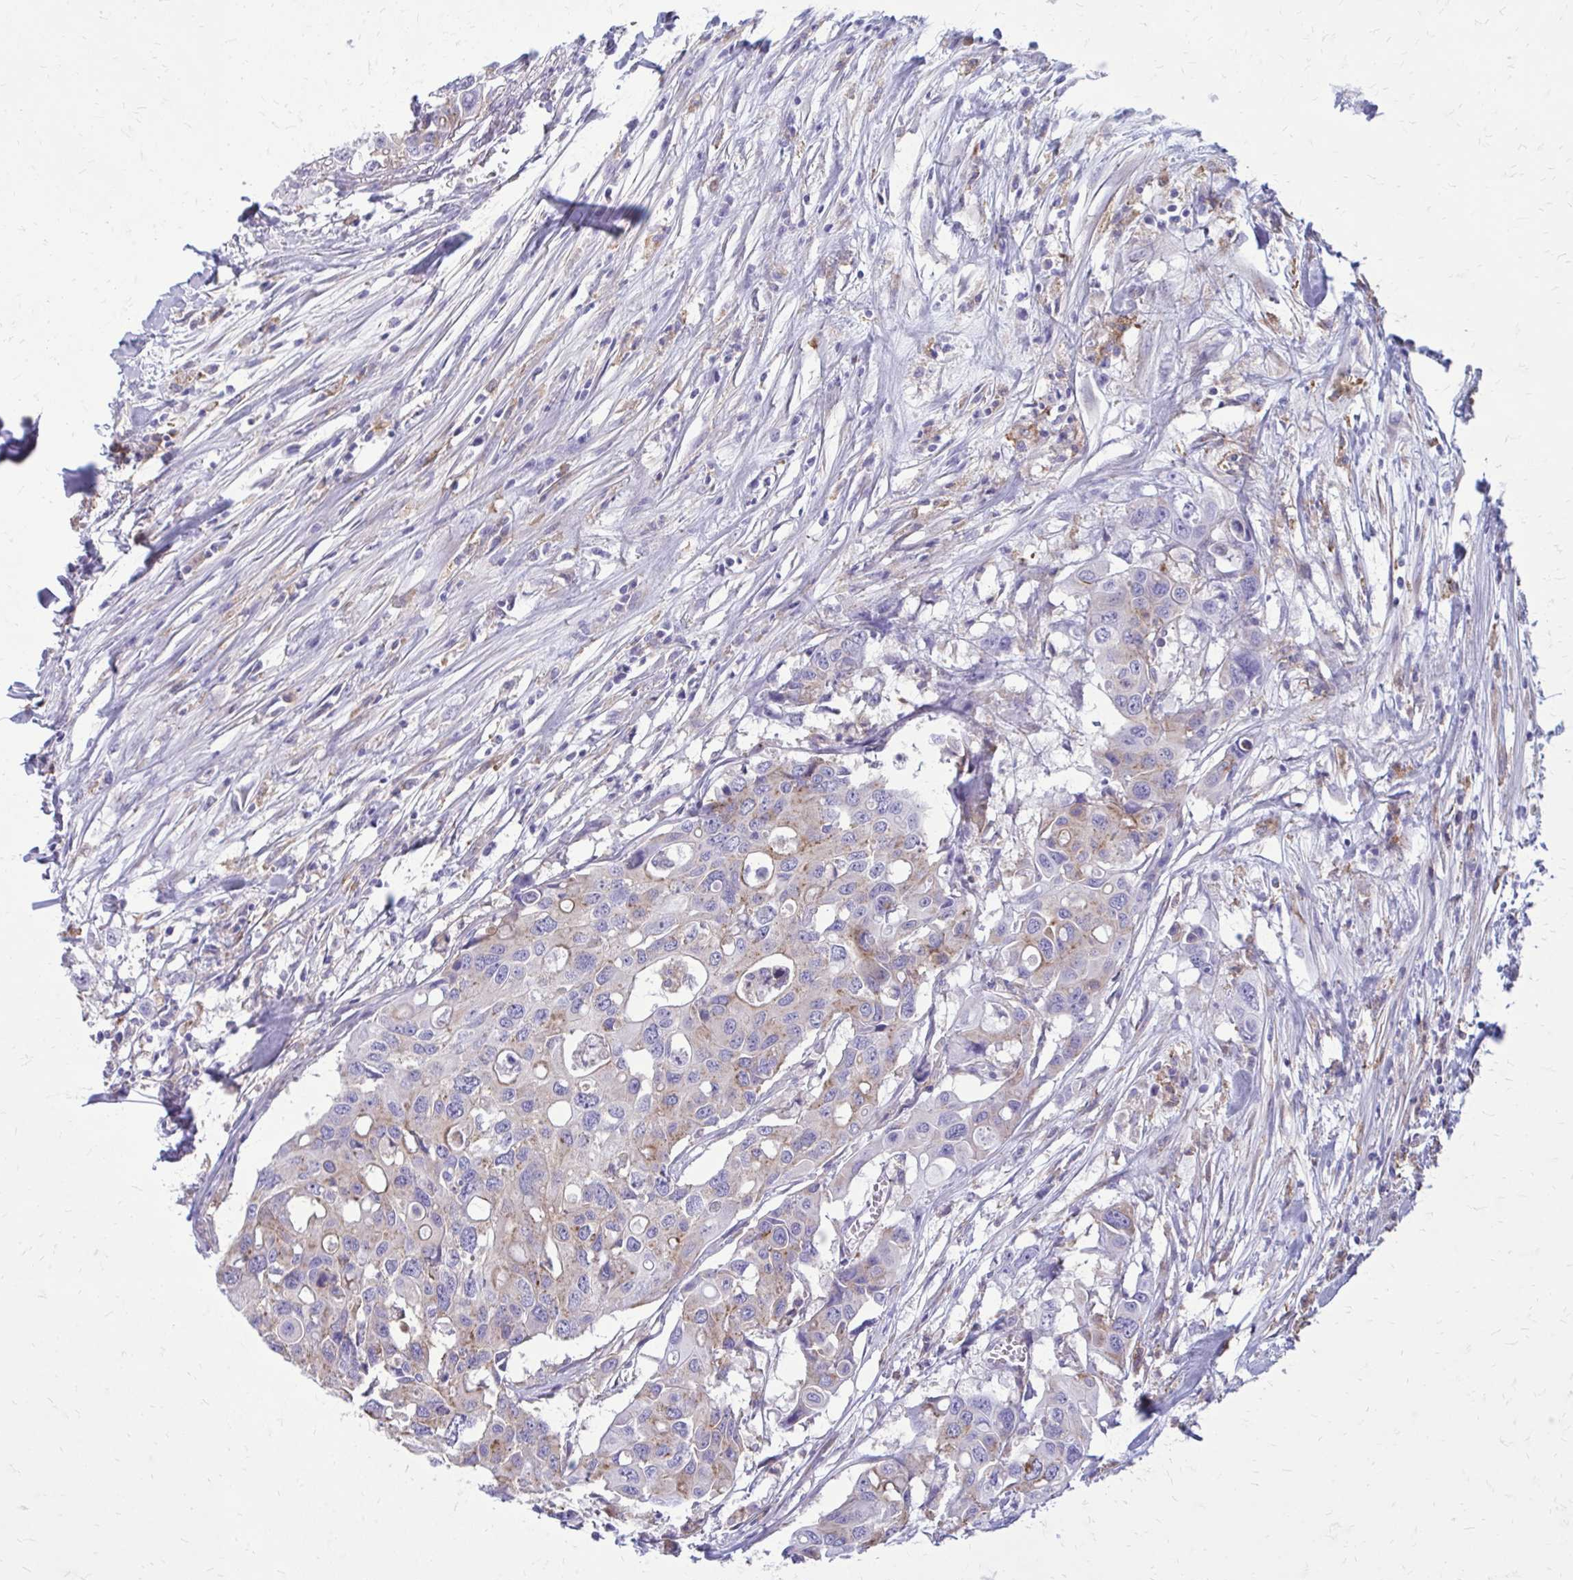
{"staining": {"intensity": "weak", "quantity": "<25%", "location": "cytoplasmic/membranous"}, "tissue": "colorectal cancer", "cell_type": "Tumor cells", "image_type": "cancer", "snomed": [{"axis": "morphology", "description": "Adenocarcinoma, NOS"}, {"axis": "topography", "description": "Colon"}], "caption": "Immunohistochemical staining of human colorectal cancer (adenocarcinoma) reveals no significant expression in tumor cells.", "gene": "CLTA", "patient": {"sex": "male", "age": 77}}